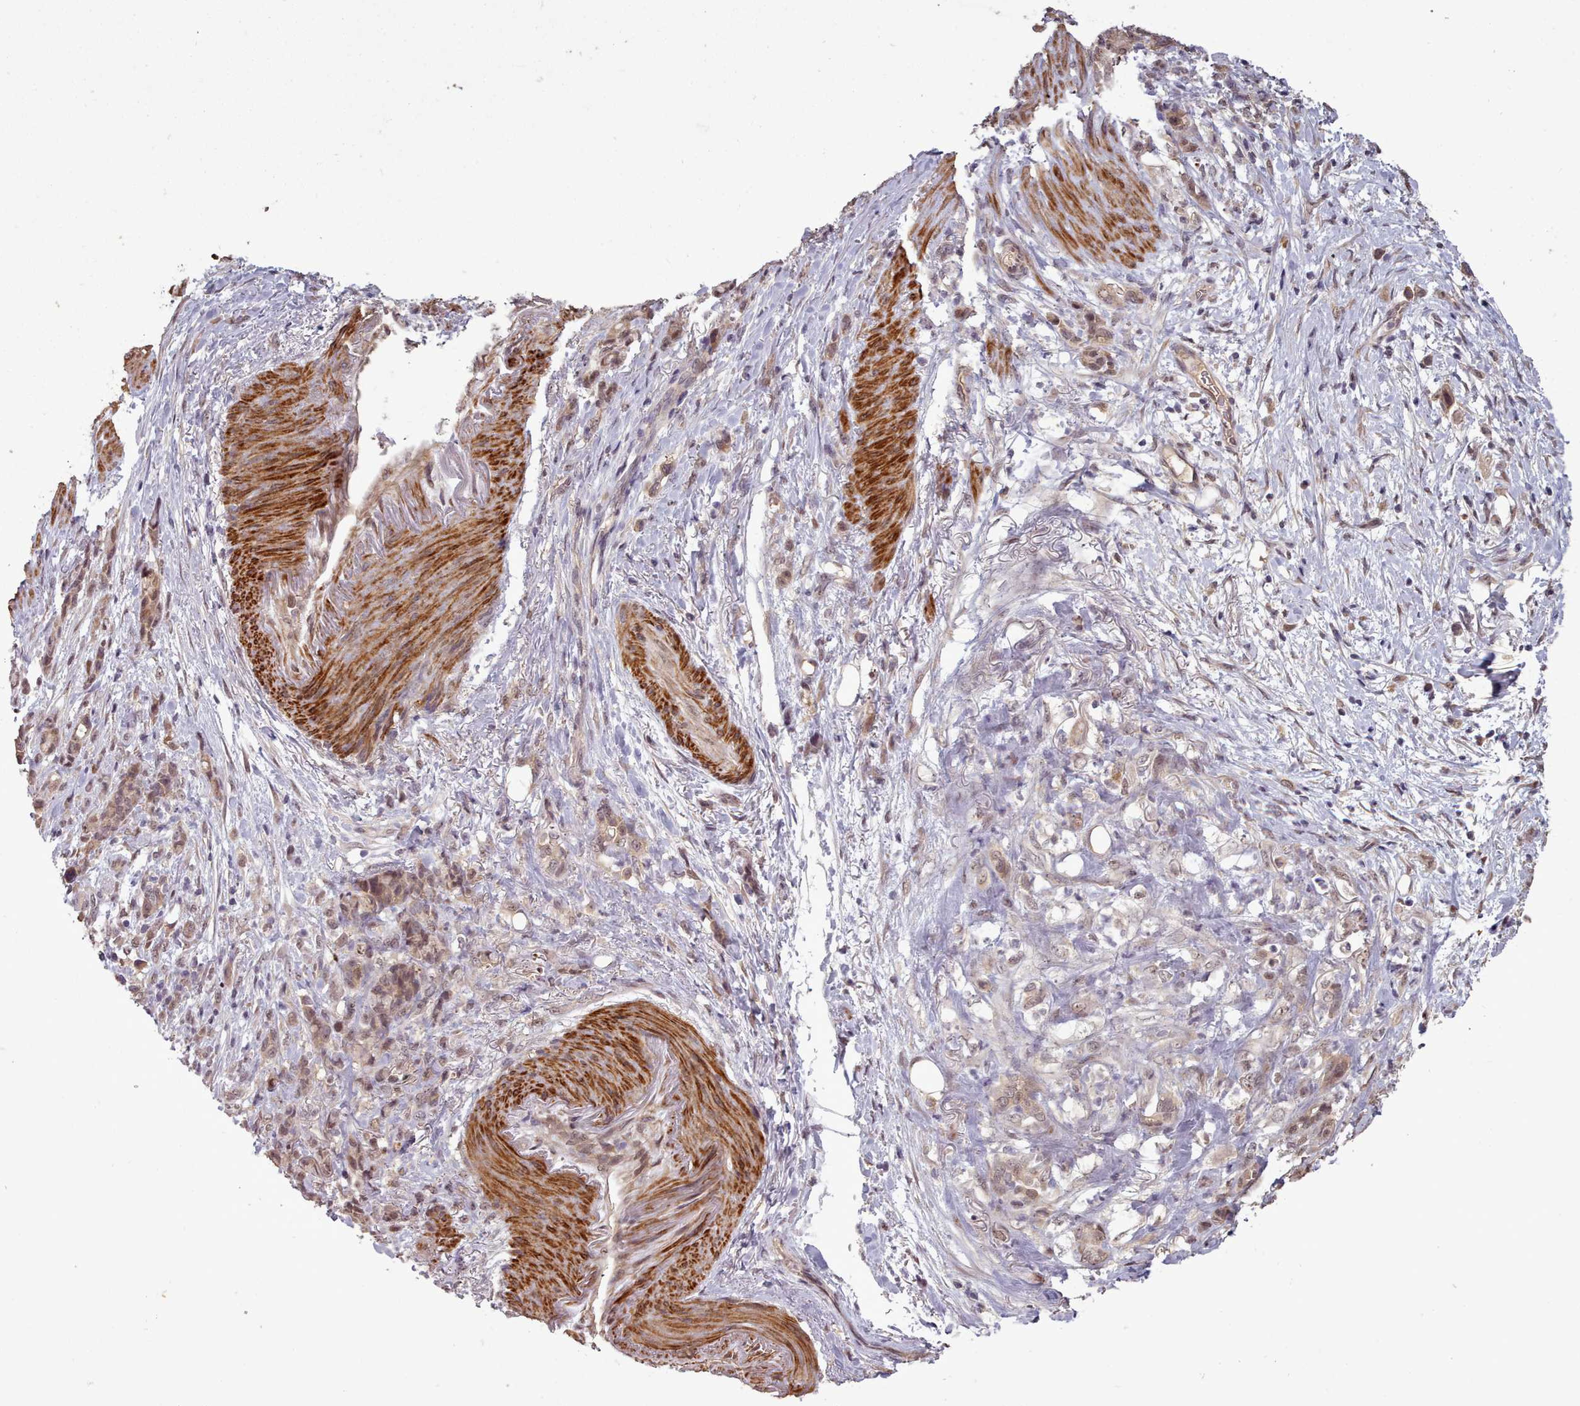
{"staining": {"intensity": "weak", "quantity": "25%-75%", "location": "cytoplasmic/membranous,nuclear"}, "tissue": "stomach cancer", "cell_type": "Tumor cells", "image_type": "cancer", "snomed": [{"axis": "morphology", "description": "Normal tissue, NOS"}, {"axis": "morphology", "description": "Adenocarcinoma, NOS"}, {"axis": "topography", "description": "Stomach"}], "caption": "IHC image of neoplastic tissue: human adenocarcinoma (stomach) stained using IHC exhibits low levels of weak protein expression localized specifically in the cytoplasmic/membranous and nuclear of tumor cells, appearing as a cytoplasmic/membranous and nuclear brown color.", "gene": "CDC6", "patient": {"sex": "female", "age": 79}}